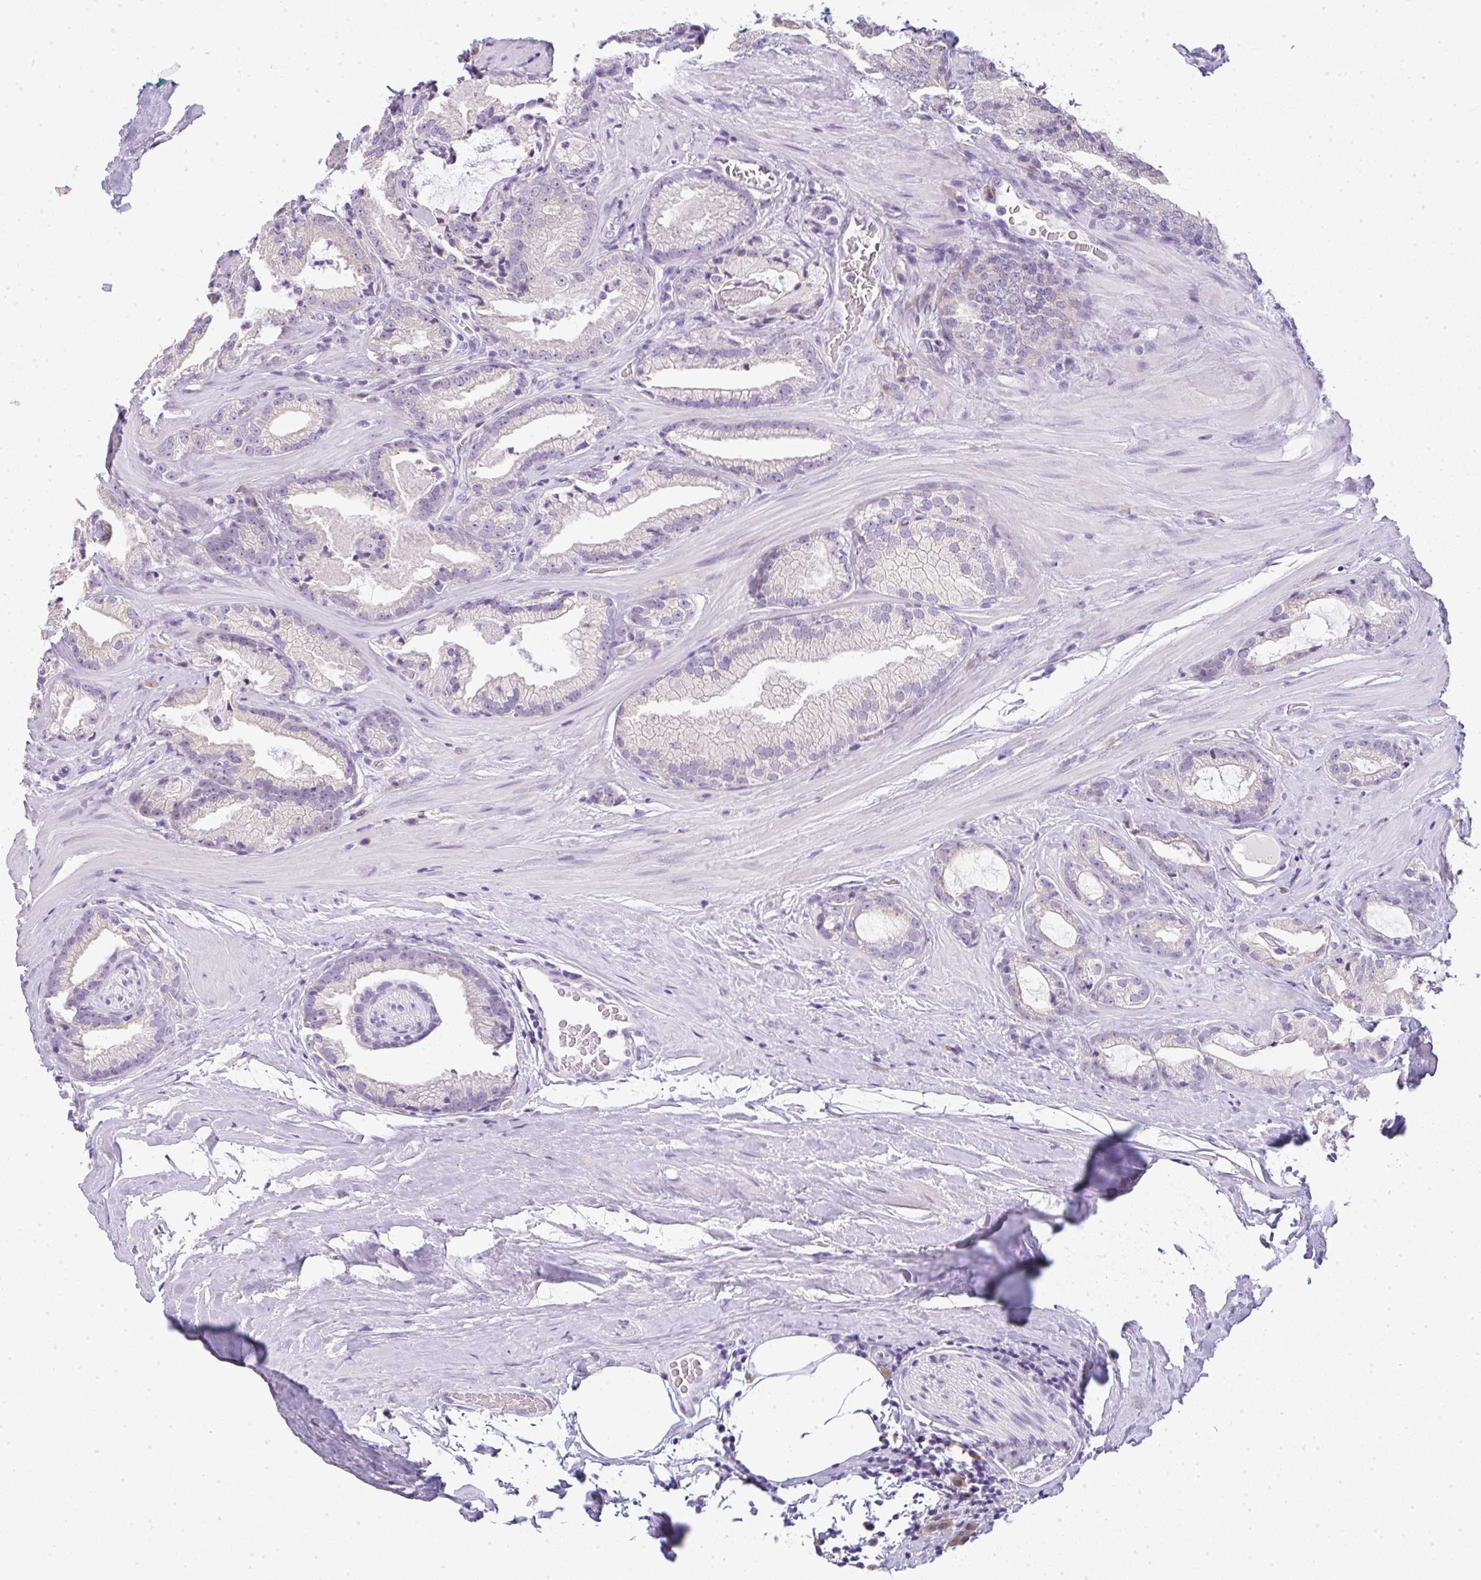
{"staining": {"intensity": "negative", "quantity": "none", "location": "none"}, "tissue": "prostate cancer", "cell_type": "Tumor cells", "image_type": "cancer", "snomed": [{"axis": "morphology", "description": "Adenocarcinoma, High grade"}, {"axis": "topography", "description": "Prostate"}], "caption": "This is an immunohistochemistry (IHC) histopathology image of human prostate cancer. There is no expression in tumor cells.", "gene": "LPAR4", "patient": {"sex": "male", "age": 68}}